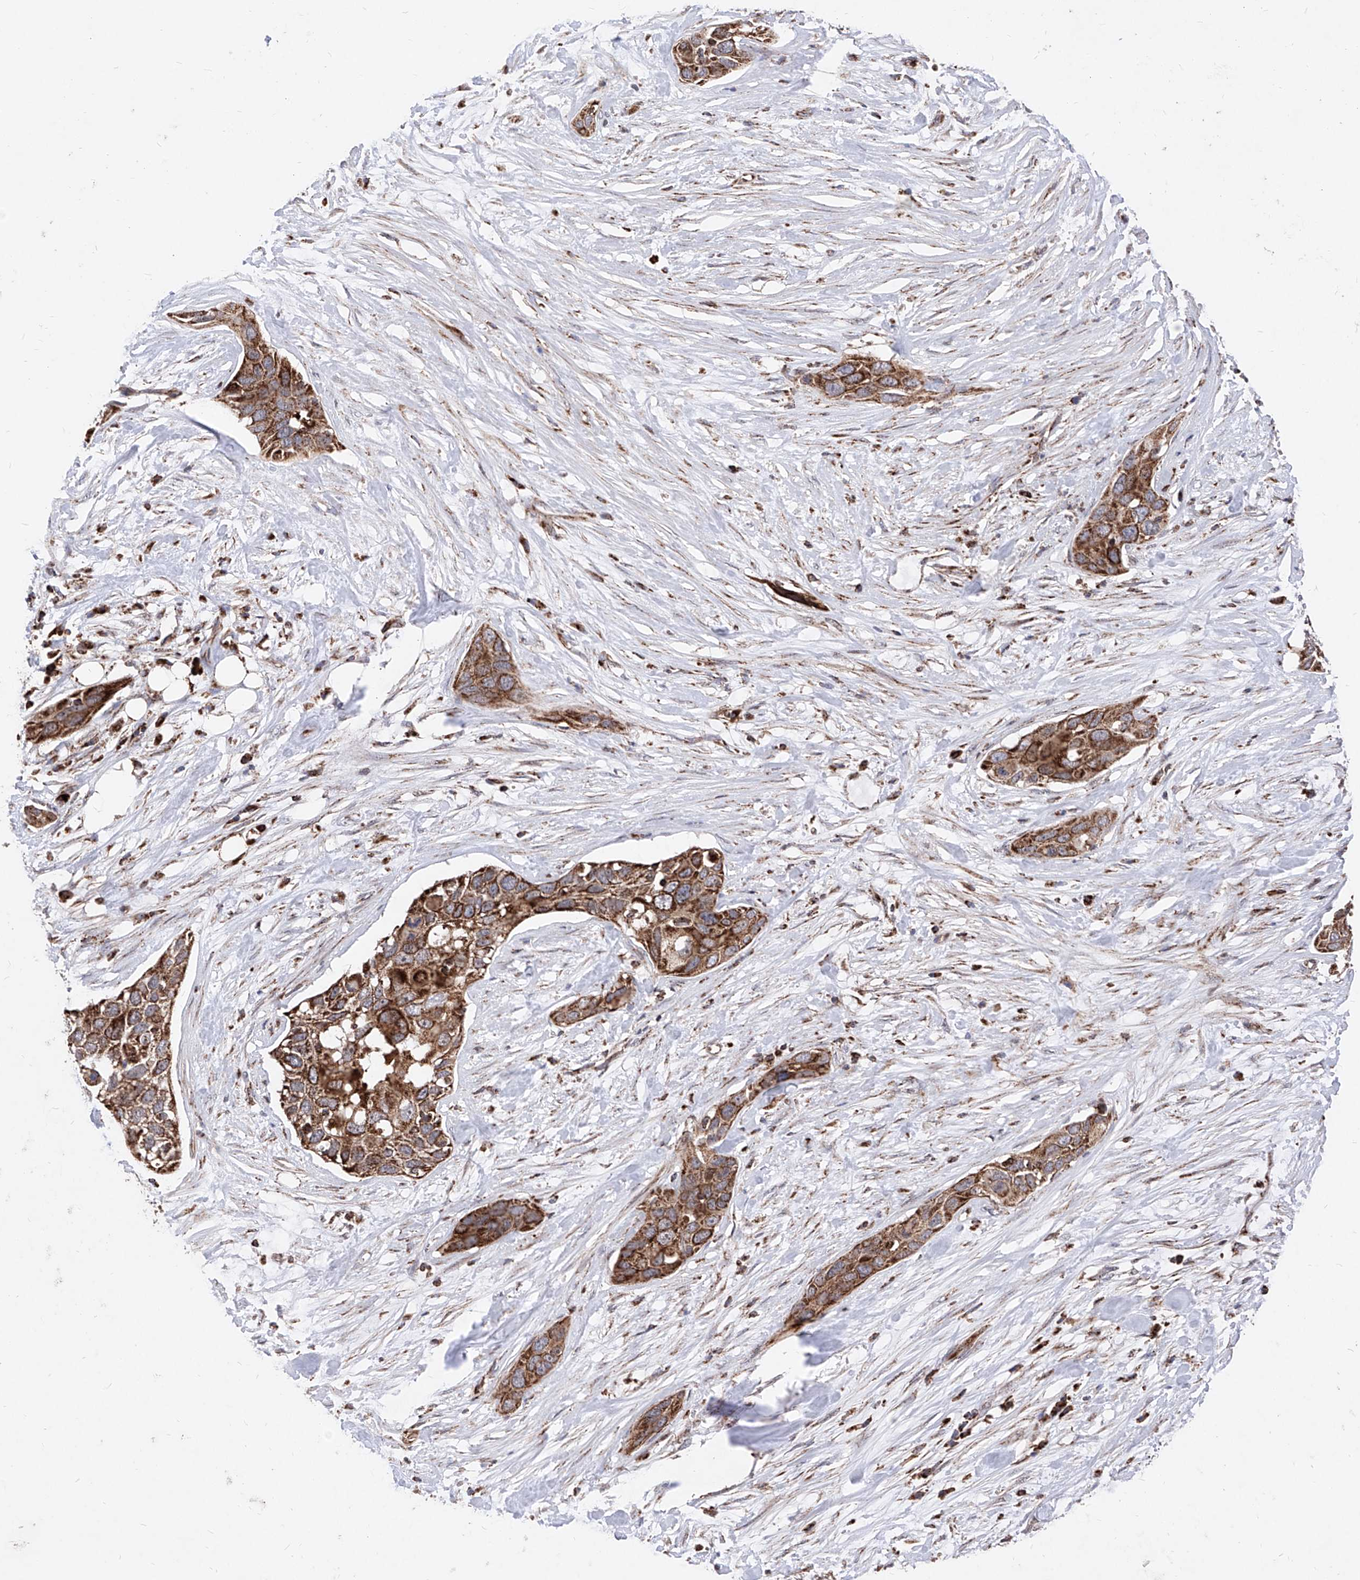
{"staining": {"intensity": "strong", "quantity": ">75%", "location": "cytoplasmic/membranous"}, "tissue": "pancreatic cancer", "cell_type": "Tumor cells", "image_type": "cancer", "snomed": [{"axis": "morphology", "description": "Adenocarcinoma, NOS"}, {"axis": "topography", "description": "Pancreas"}], "caption": "Immunohistochemical staining of pancreatic cancer (adenocarcinoma) displays high levels of strong cytoplasmic/membranous protein expression in about >75% of tumor cells.", "gene": "SEMA6A", "patient": {"sex": "female", "age": 60}}